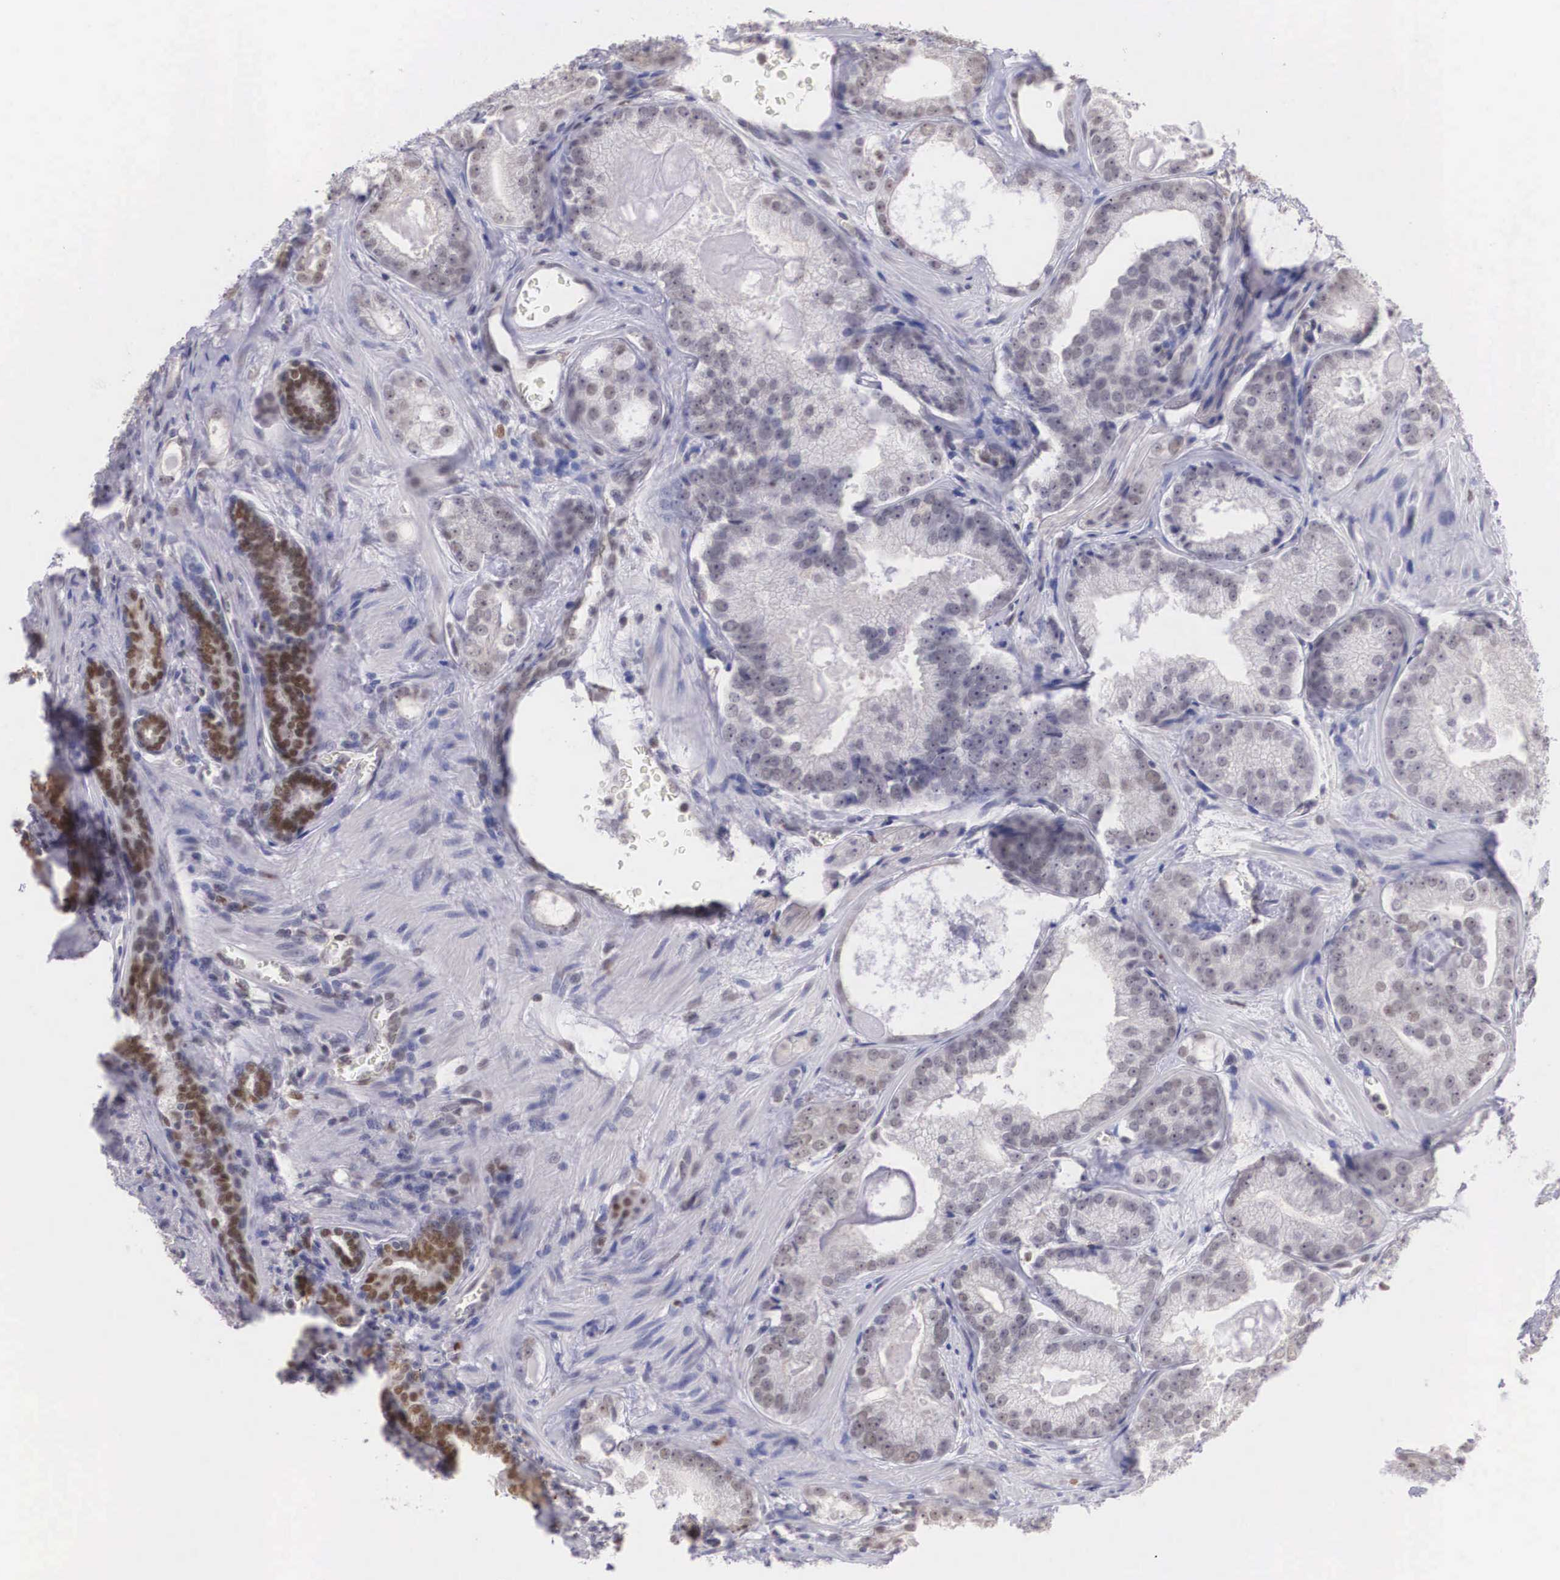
{"staining": {"intensity": "strong", "quantity": "25%-75%", "location": "nuclear"}, "tissue": "prostate cancer", "cell_type": "Tumor cells", "image_type": "cancer", "snomed": [{"axis": "morphology", "description": "Adenocarcinoma, Medium grade"}, {"axis": "topography", "description": "Prostate"}], "caption": "Immunohistochemical staining of human prostate cancer shows strong nuclear protein positivity in approximately 25%-75% of tumor cells.", "gene": "ETV6", "patient": {"sex": "male", "age": 68}}